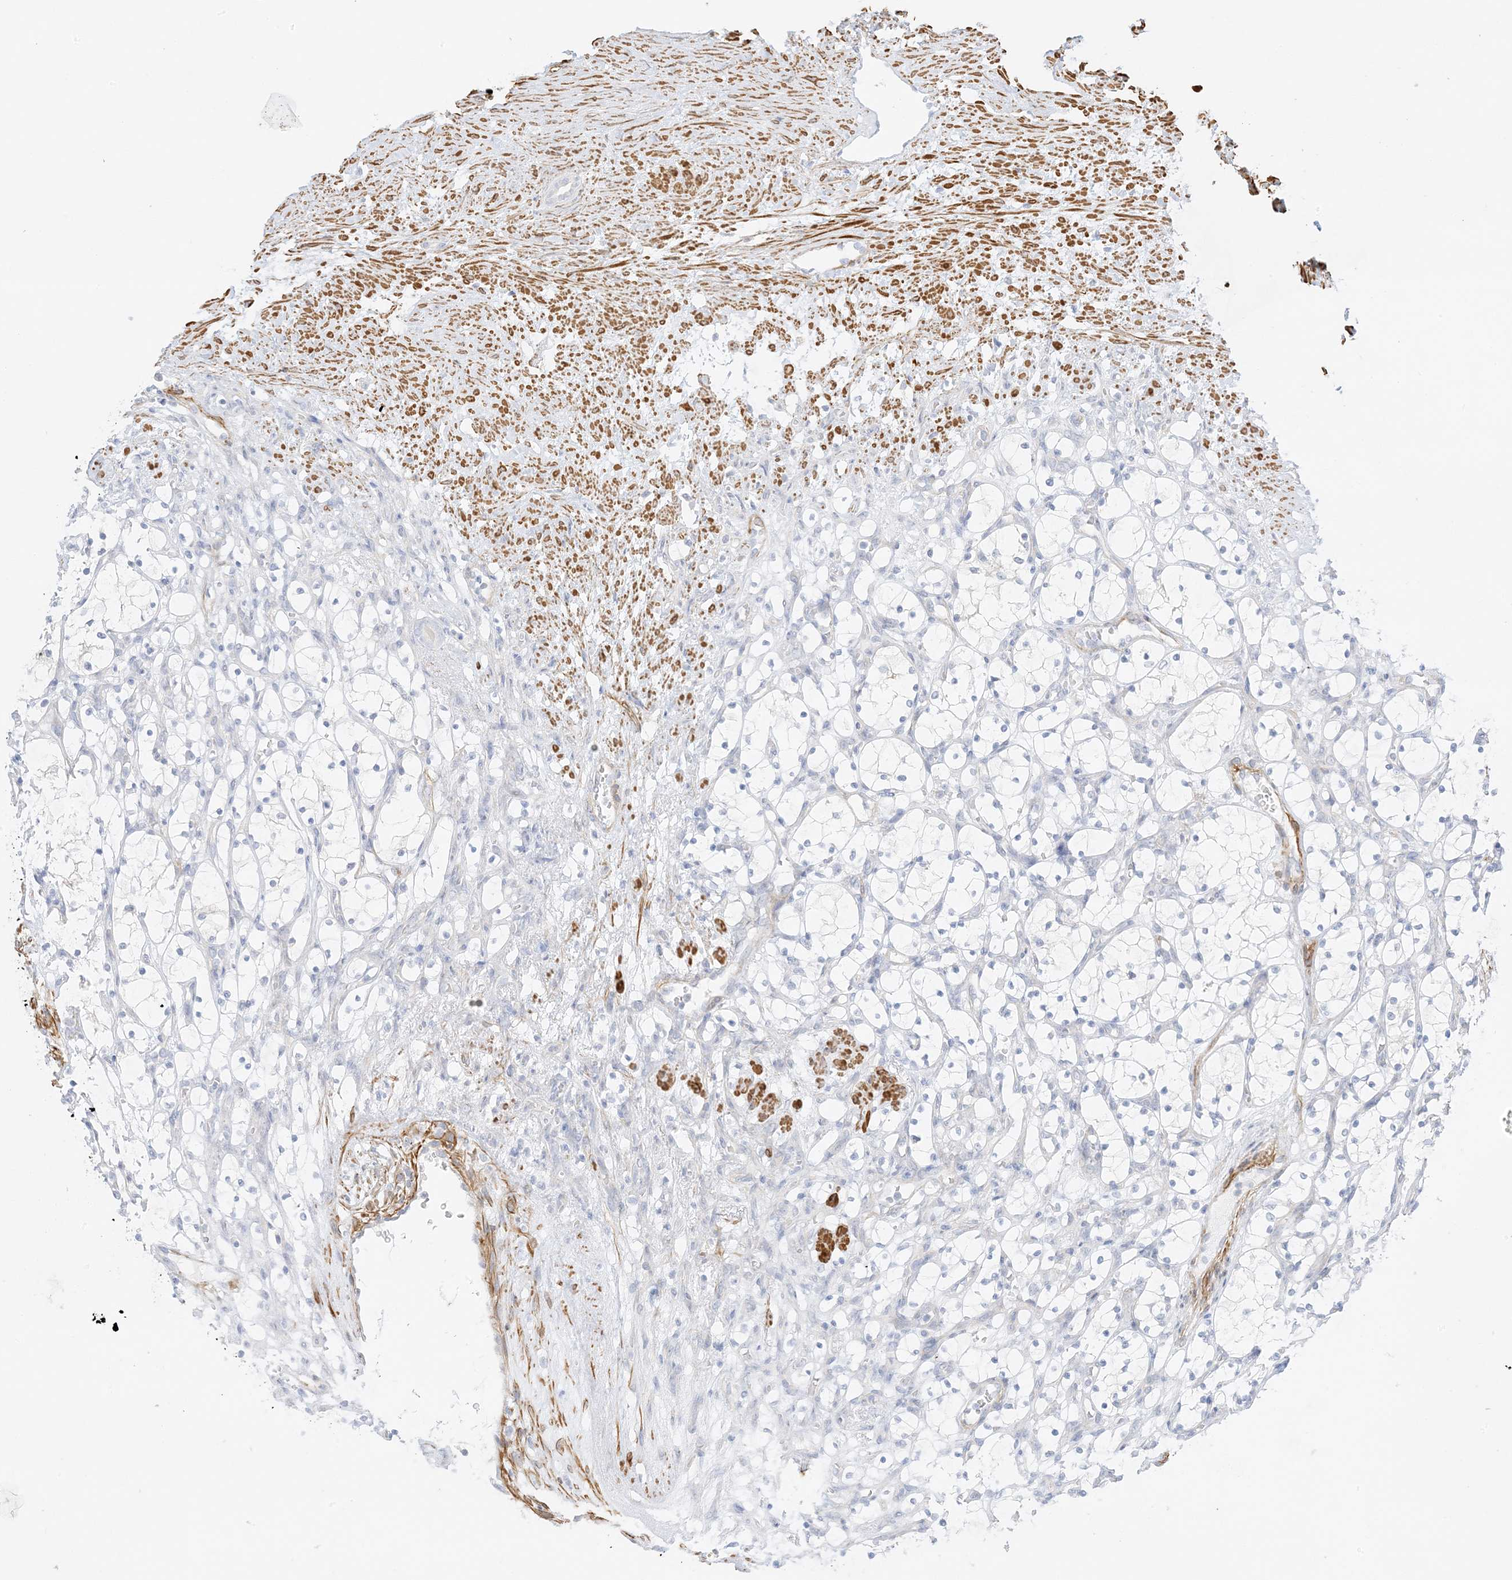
{"staining": {"intensity": "negative", "quantity": "none", "location": "none"}, "tissue": "renal cancer", "cell_type": "Tumor cells", "image_type": "cancer", "snomed": [{"axis": "morphology", "description": "Adenocarcinoma, NOS"}, {"axis": "topography", "description": "Kidney"}], "caption": "An IHC micrograph of renal cancer (adenocarcinoma) is shown. There is no staining in tumor cells of renal cancer (adenocarcinoma).", "gene": "SLC22A13", "patient": {"sex": "female", "age": 69}}